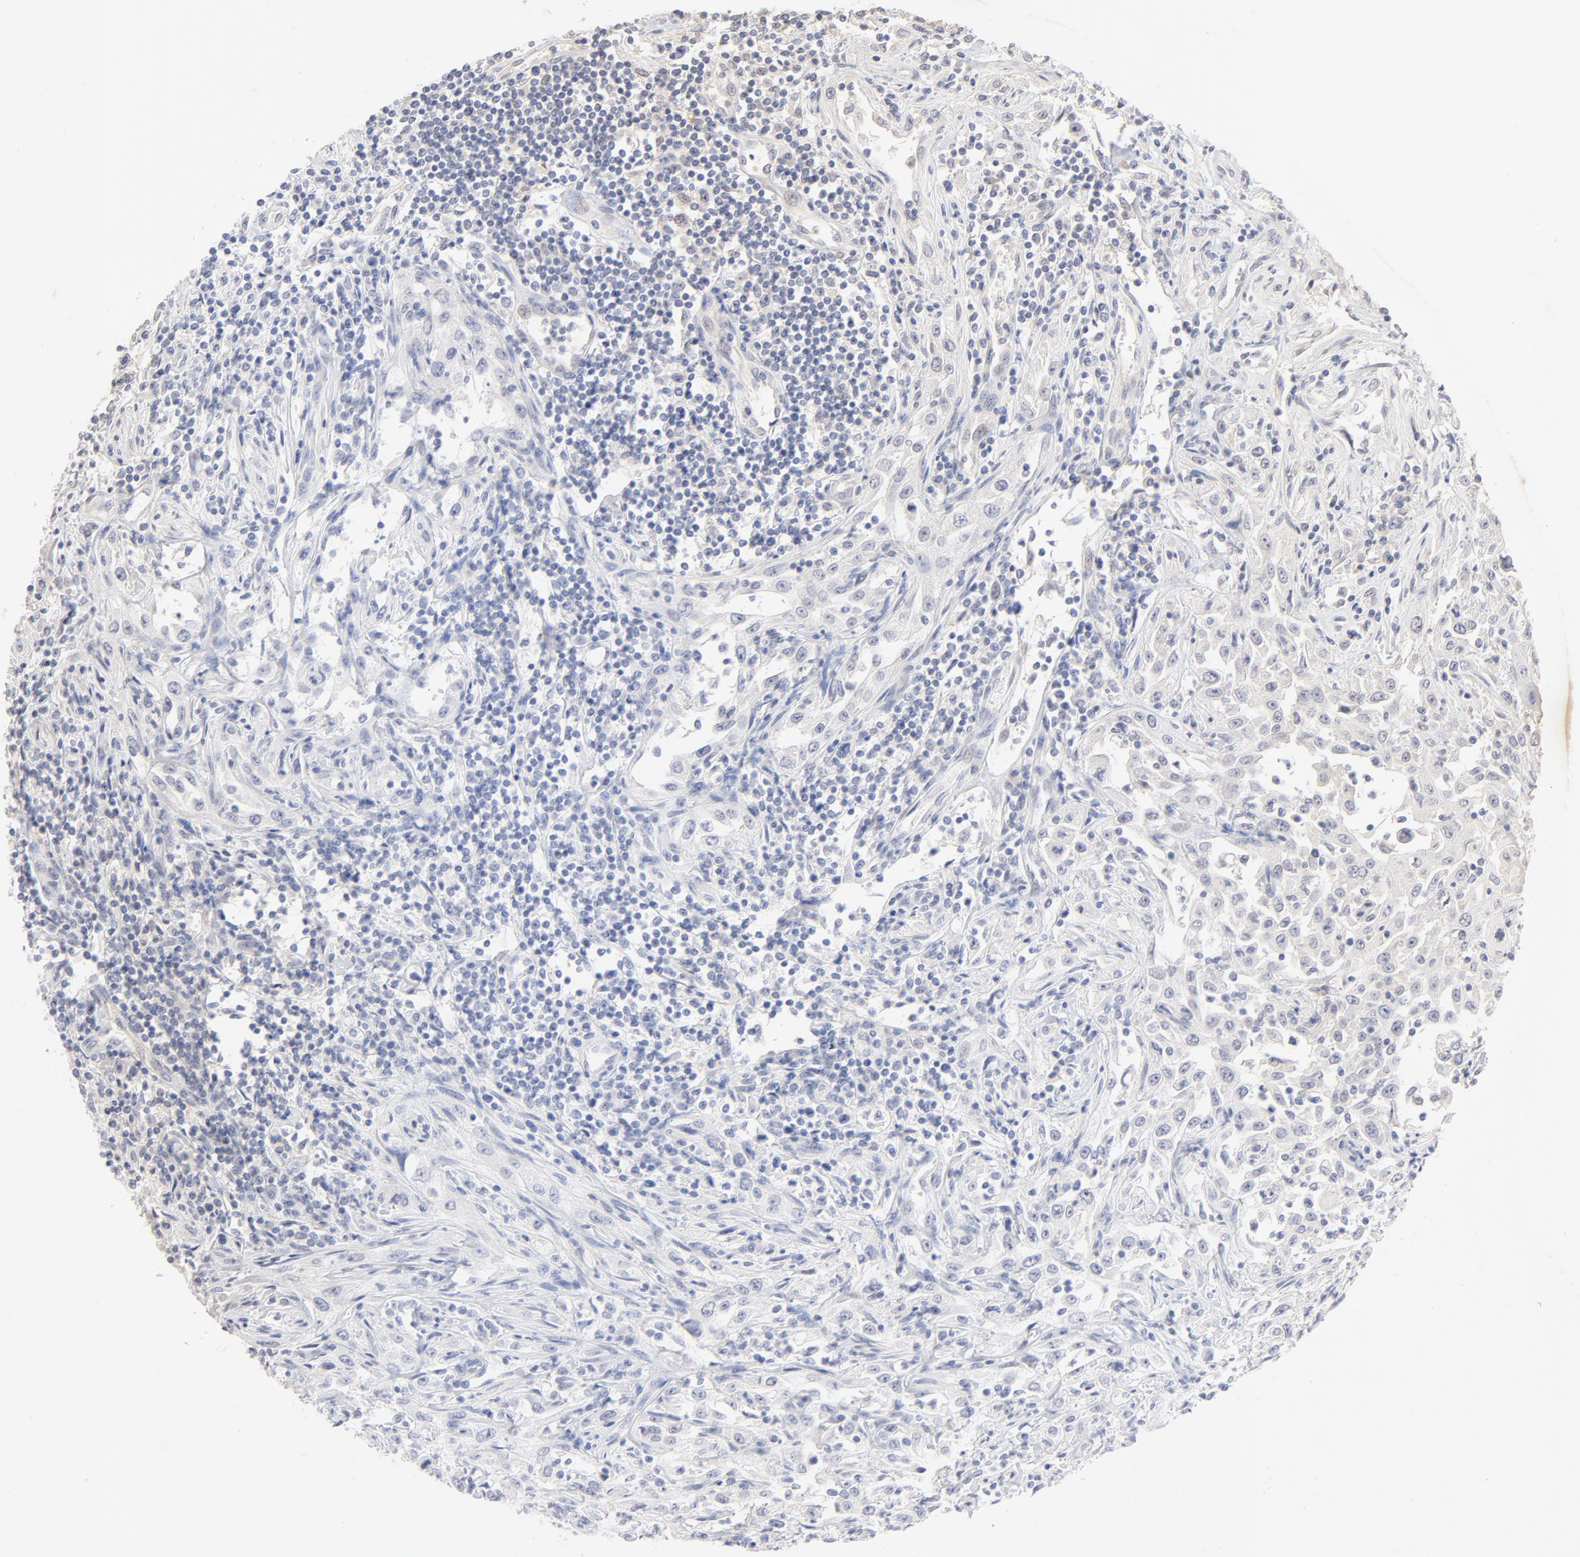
{"staining": {"intensity": "negative", "quantity": "none", "location": "none"}, "tissue": "head and neck cancer", "cell_type": "Tumor cells", "image_type": "cancer", "snomed": [{"axis": "morphology", "description": "Squamous cell carcinoma, NOS"}, {"axis": "topography", "description": "Oral tissue"}, {"axis": "topography", "description": "Head-Neck"}], "caption": "This is a micrograph of immunohistochemistry staining of head and neck cancer, which shows no staining in tumor cells.", "gene": "ONECUT1", "patient": {"sex": "female", "age": 76}}